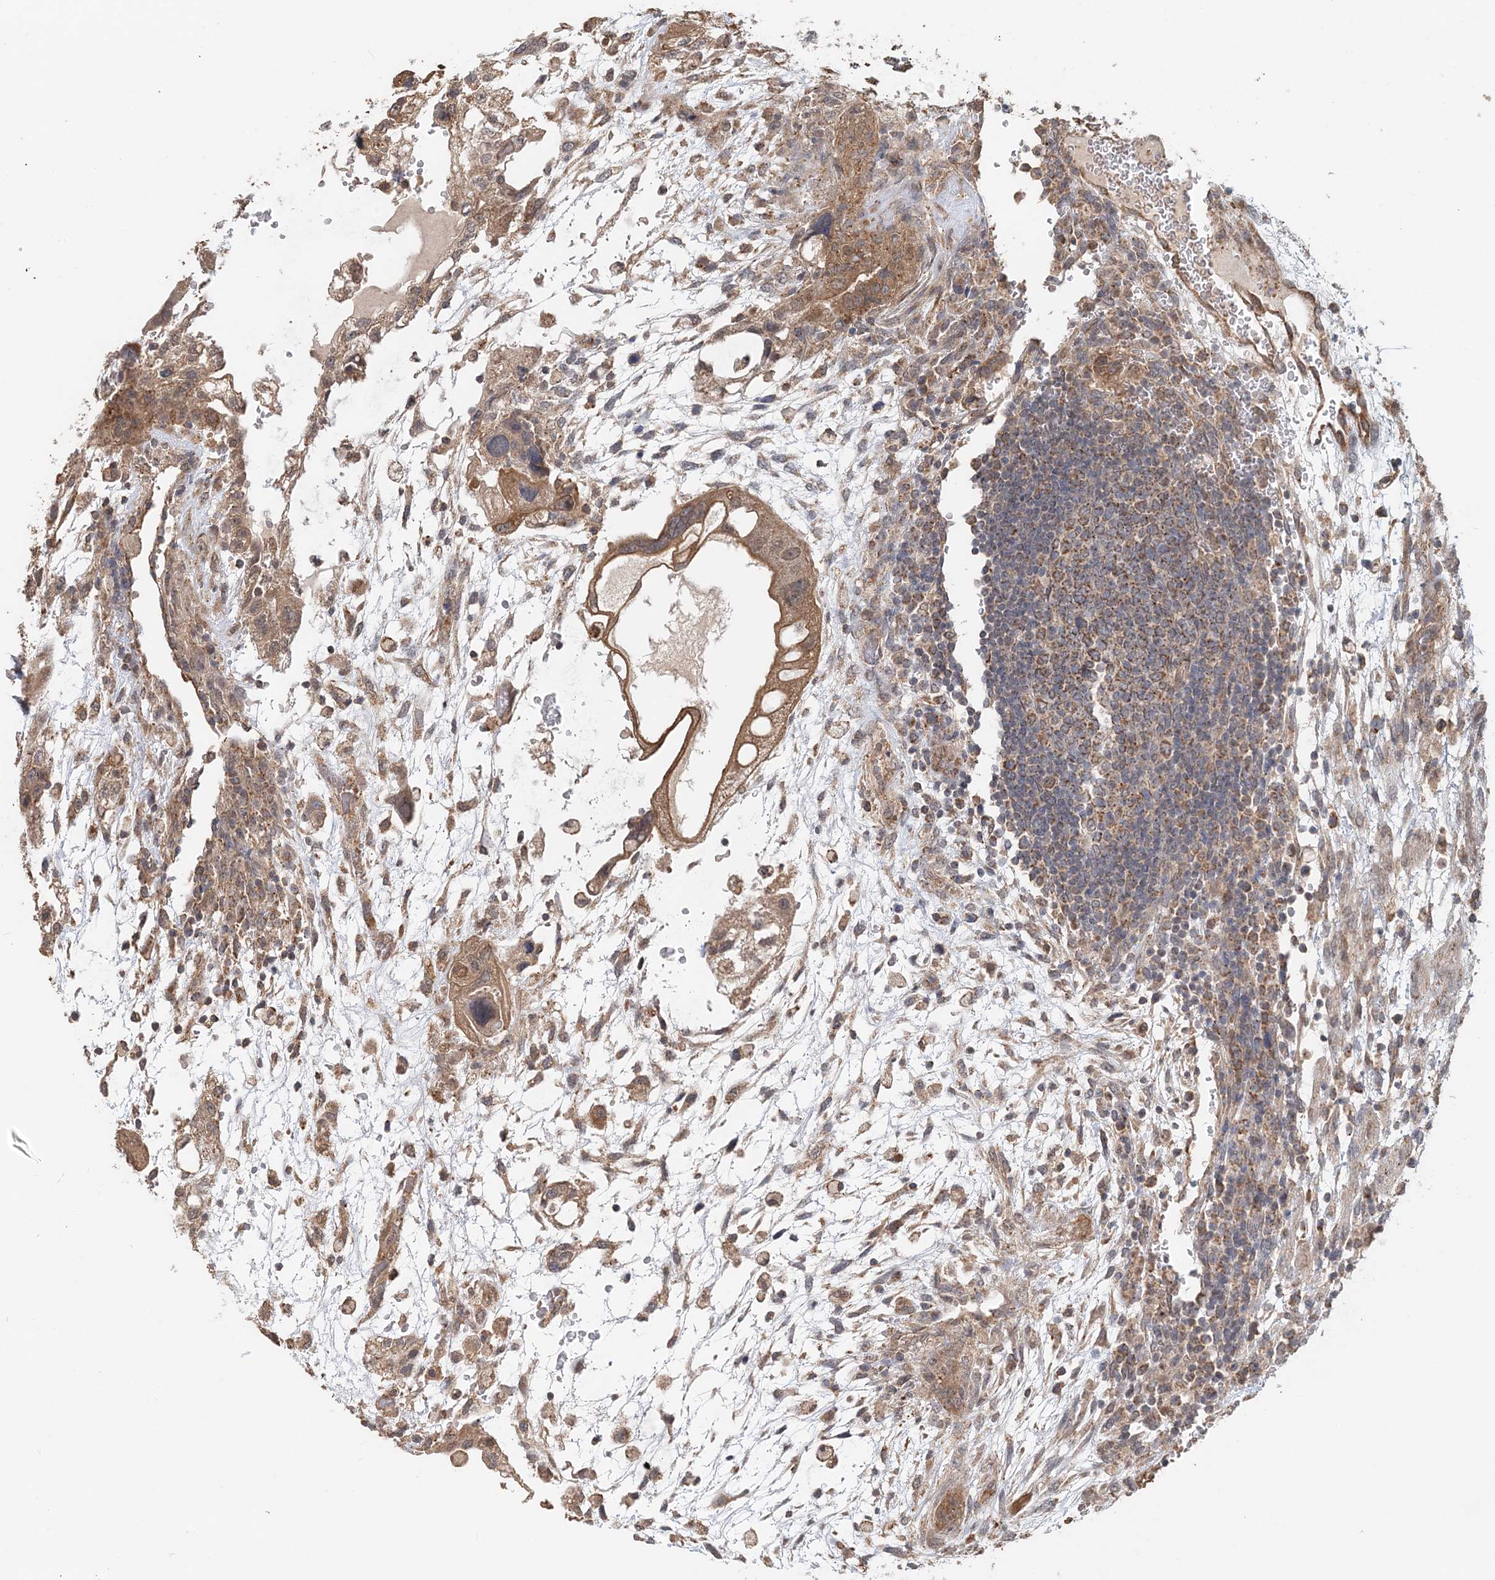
{"staining": {"intensity": "moderate", "quantity": ">75%", "location": "cytoplasmic/membranous"}, "tissue": "testis cancer", "cell_type": "Tumor cells", "image_type": "cancer", "snomed": [{"axis": "morphology", "description": "Carcinoma, Embryonal, NOS"}, {"axis": "topography", "description": "Testis"}], "caption": "Immunohistochemistry of human embryonal carcinoma (testis) exhibits medium levels of moderate cytoplasmic/membranous expression in about >75% of tumor cells.", "gene": "FBXO38", "patient": {"sex": "male", "age": 36}}